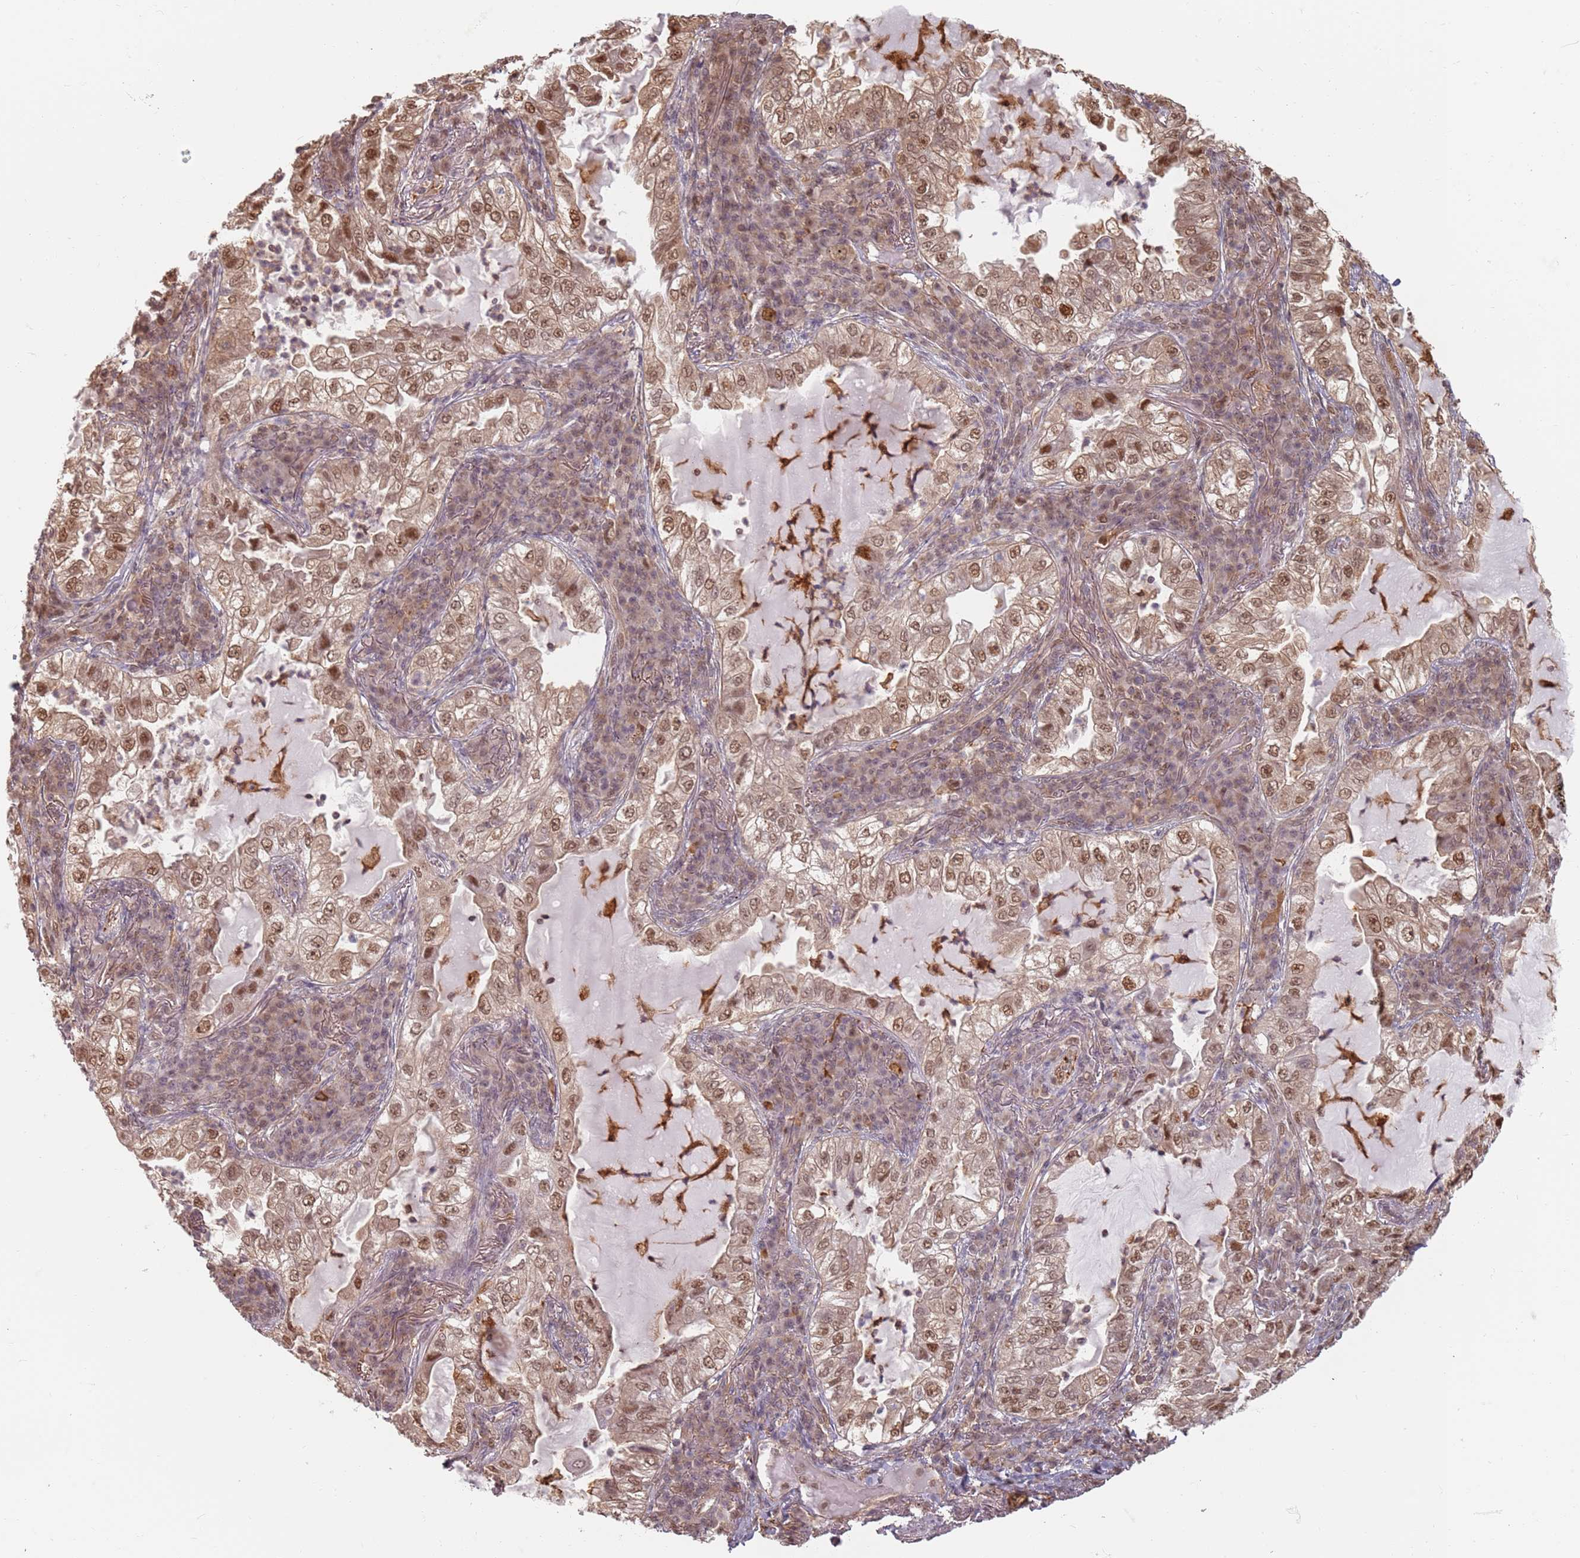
{"staining": {"intensity": "moderate", "quantity": ">75%", "location": "cytoplasmic/membranous,nuclear"}, "tissue": "lung cancer", "cell_type": "Tumor cells", "image_type": "cancer", "snomed": [{"axis": "morphology", "description": "Adenocarcinoma, NOS"}, {"axis": "topography", "description": "Lung"}], "caption": "Immunohistochemical staining of lung cancer (adenocarcinoma) shows medium levels of moderate cytoplasmic/membranous and nuclear staining in approximately >75% of tumor cells. (DAB = brown stain, brightfield microscopy at high magnification).", "gene": "PLSCR5", "patient": {"sex": "female", "age": 73}}